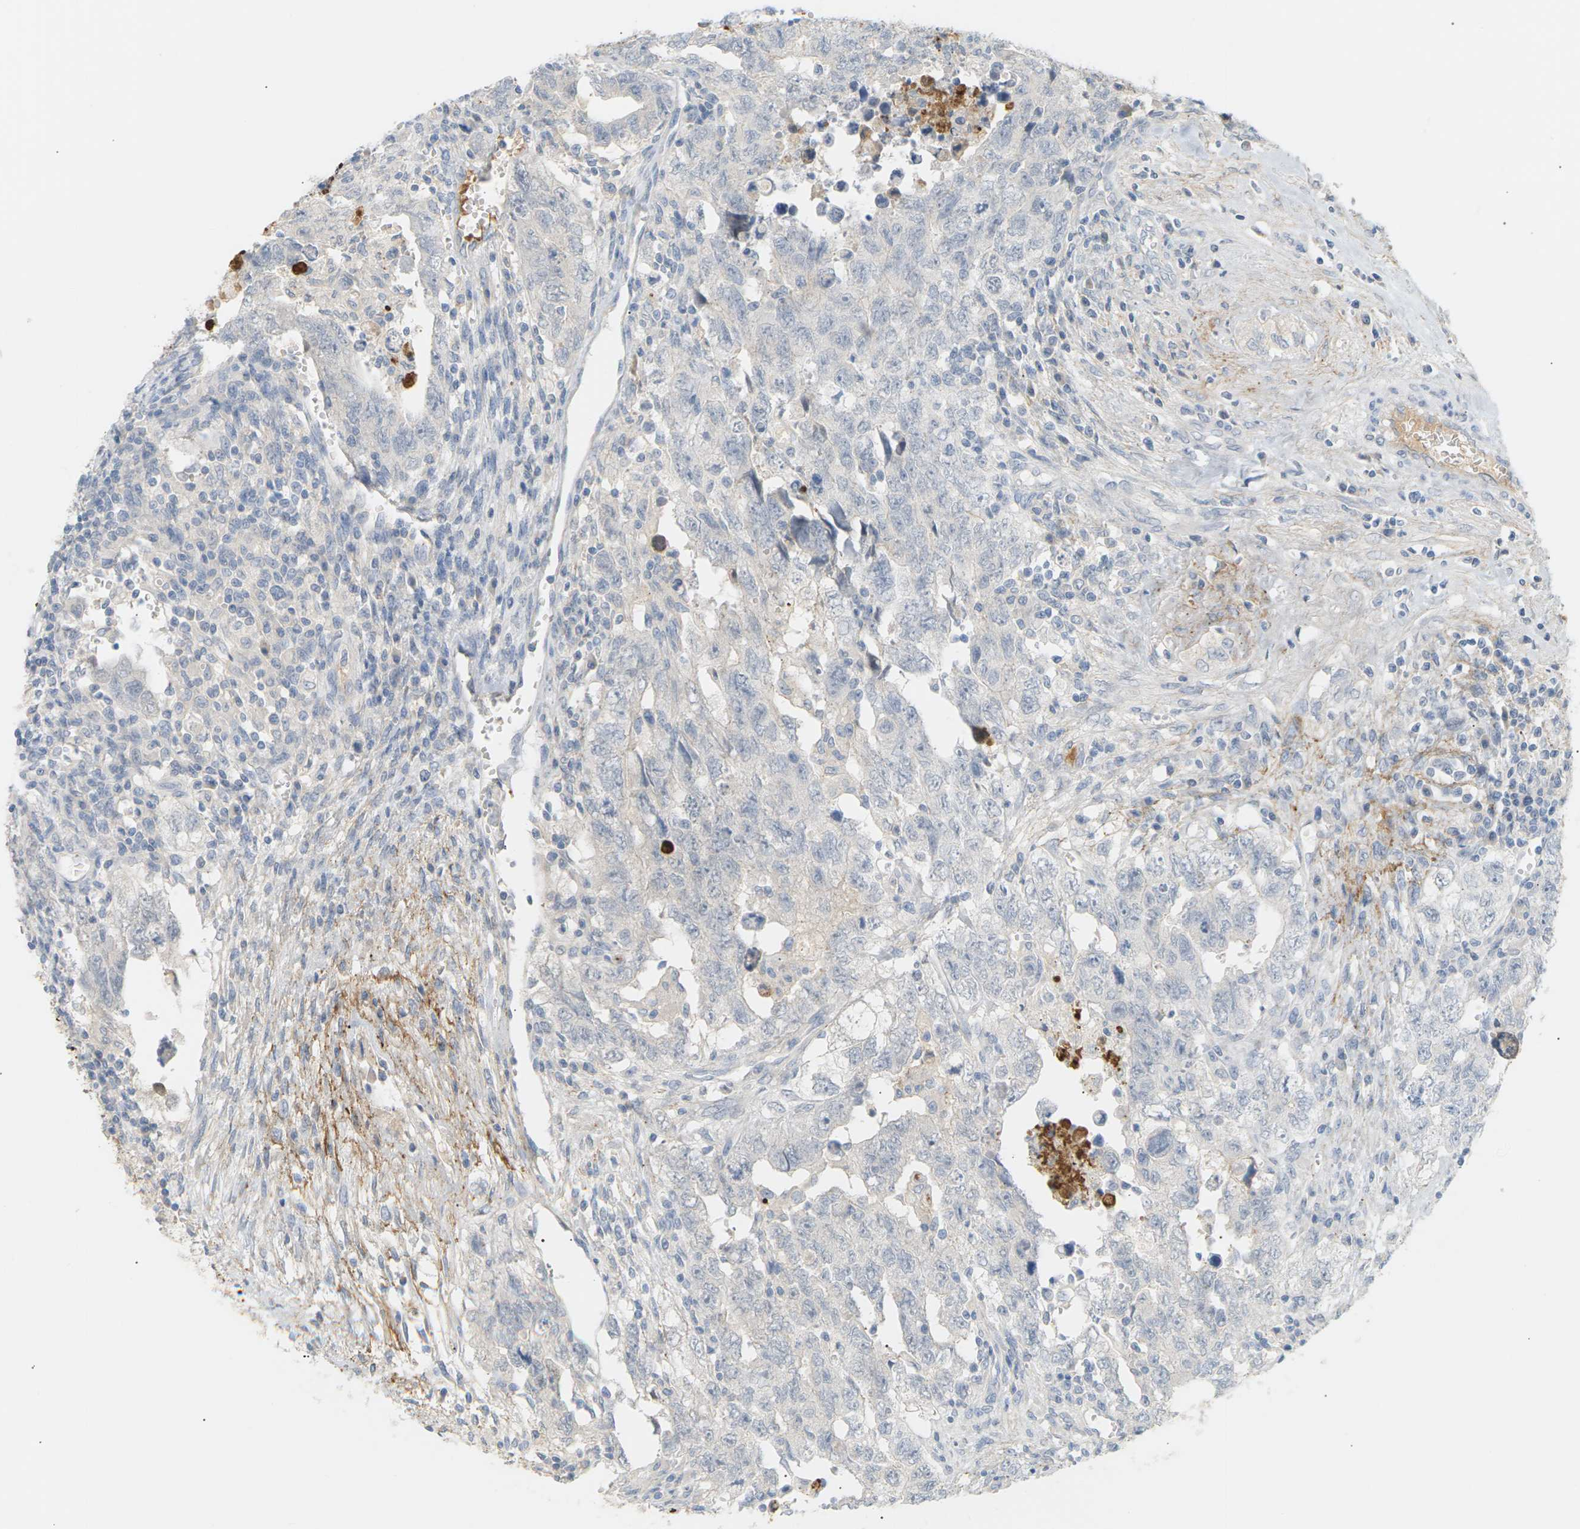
{"staining": {"intensity": "negative", "quantity": "none", "location": "none"}, "tissue": "testis cancer", "cell_type": "Tumor cells", "image_type": "cancer", "snomed": [{"axis": "morphology", "description": "Carcinoma, Embryonal, NOS"}, {"axis": "topography", "description": "Testis"}], "caption": "Immunohistochemical staining of embryonal carcinoma (testis) exhibits no significant positivity in tumor cells. (DAB (3,3'-diaminobenzidine) IHC with hematoxylin counter stain).", "gene": "CLU", "patient": {"sex": "male", "age": 28}}